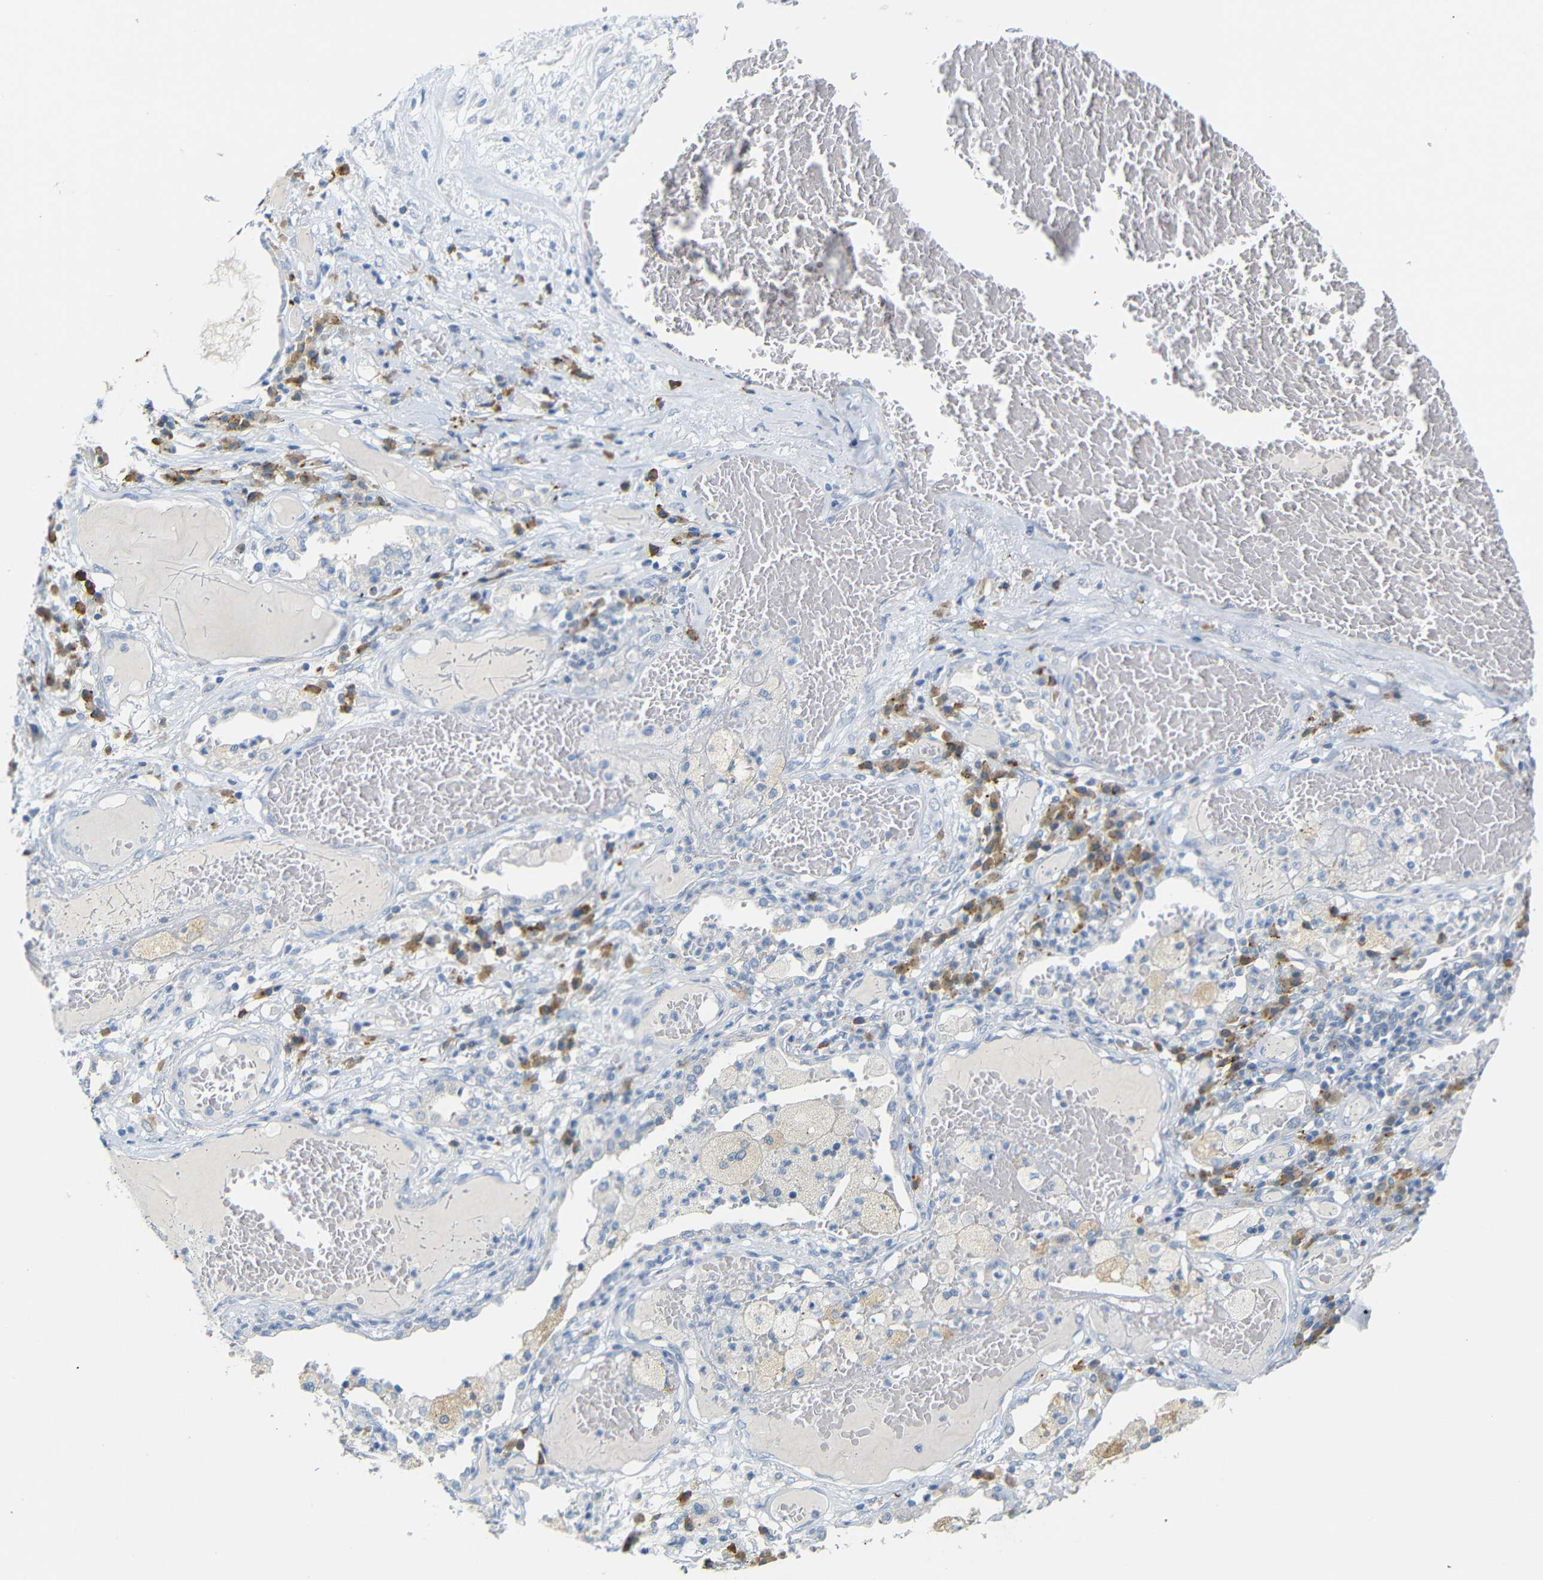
{"staining": {"intensity": "negative", "quantity": "none", "location": "none"}, "tissue": "lung cancer", "cell_type": "Tumor cells", "image_type": "cancer", "snomed": [{"axis": "morphology", "description": "Squamous cell carcinoma, NOS"}, {"axis": "topography", "description": "Lung"}], "caption": "A histopathology image of human lung cancer (squamous cell carcinoma) is negative for staining in tumor cells.", "gene": "FCRL1", "patient": {"sex": "male", "age": 71}}